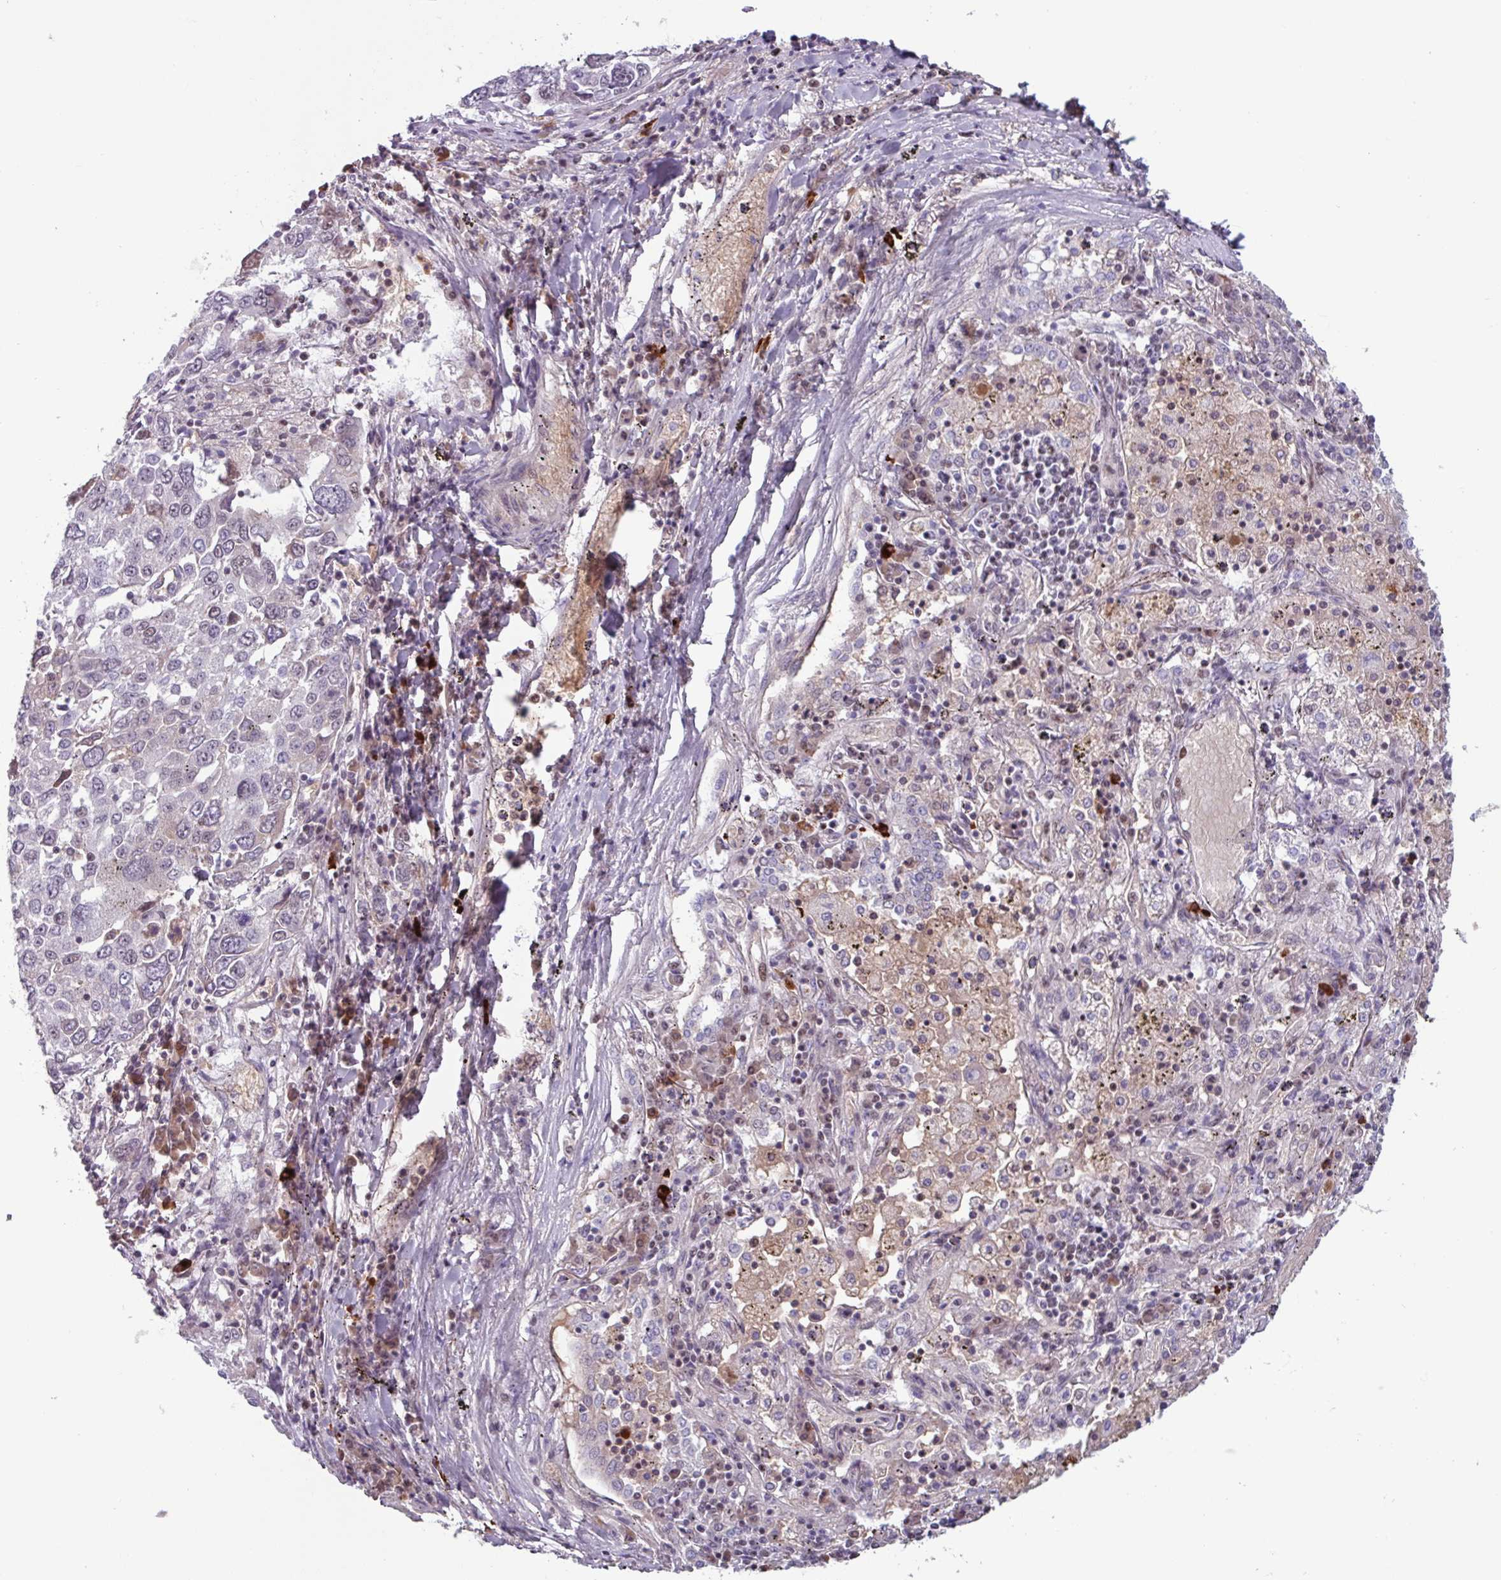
{"staining": {"intensity": "negative", "quantity": "none", "location": "none"}, "tissue": "lung cancer", "cell_type": "Tumor cells", "image_type": "cancer", "snomed": [{"axis": "morphology", "description": "Squamous cell carcinoma, NOS"}, {"axis": "topography", "description": "Lung"}], "caption": "Immunohistochemistry histopathology image of human lung cancer (squamous cell carcinoma) stained for a protein (brown), which shows no staining in tumor cells.", "gene": "ZNF575", "patient": {"sex": "male", "age": 65}}